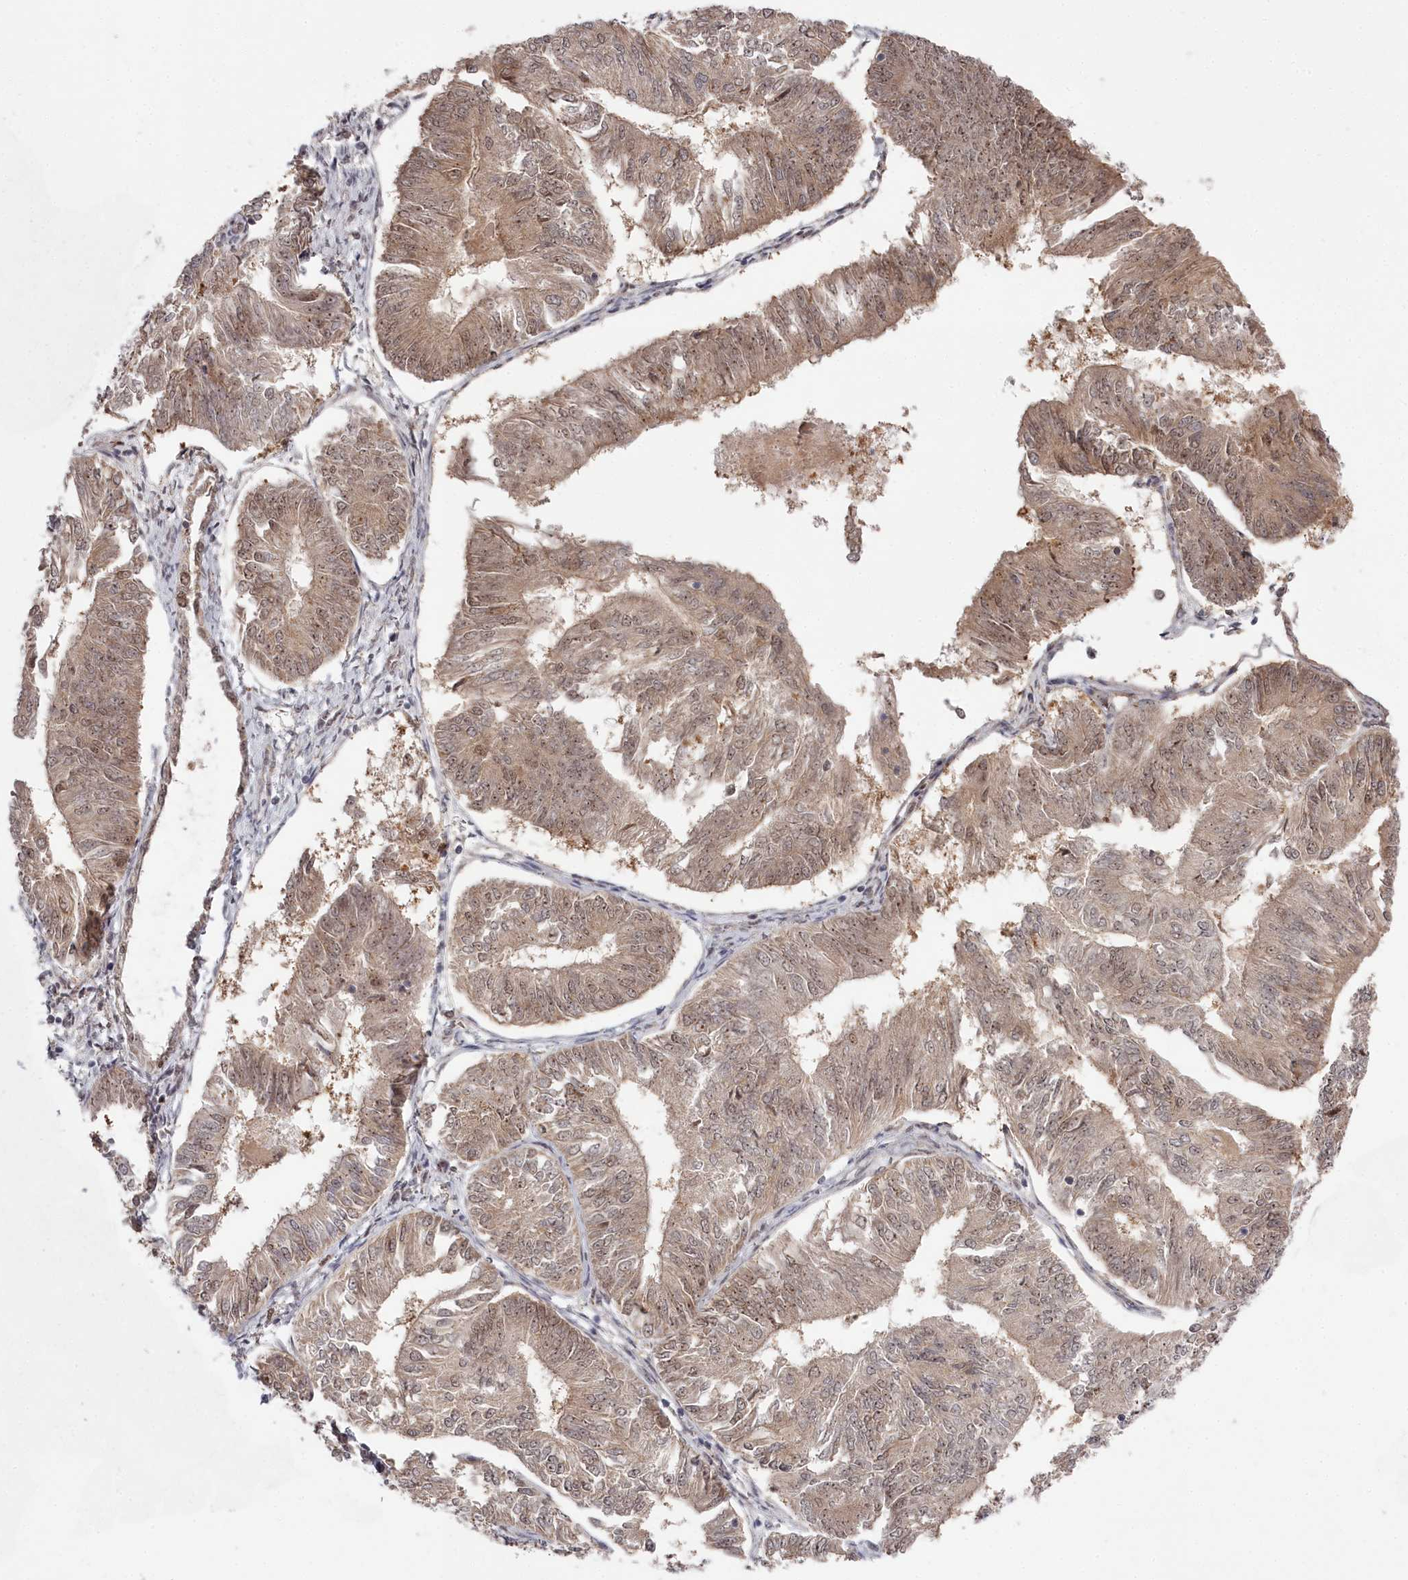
{"staining": {"intensity": "weak", "quantity": ">75%", "location": "cytoplasmic/membranous,nuclear"}, "tissue": "endometrial cancer", "cell_type": "Tumor cells", "image_type": "cancer", "snomed": [{"axis": "morphology", "description": "Adenocarcinoma, NOS"}, {"axis": "topography", "description": "Endometrium"}], "caption": "A brown stain highlights weak cytoplasmic/membranous and nuclear positivity of a protein in human endometrial cancer (adenocarcinoma) tumor cells.", "gene": "EXOSC1", "patient": {"sex": "female", "age": 58}}